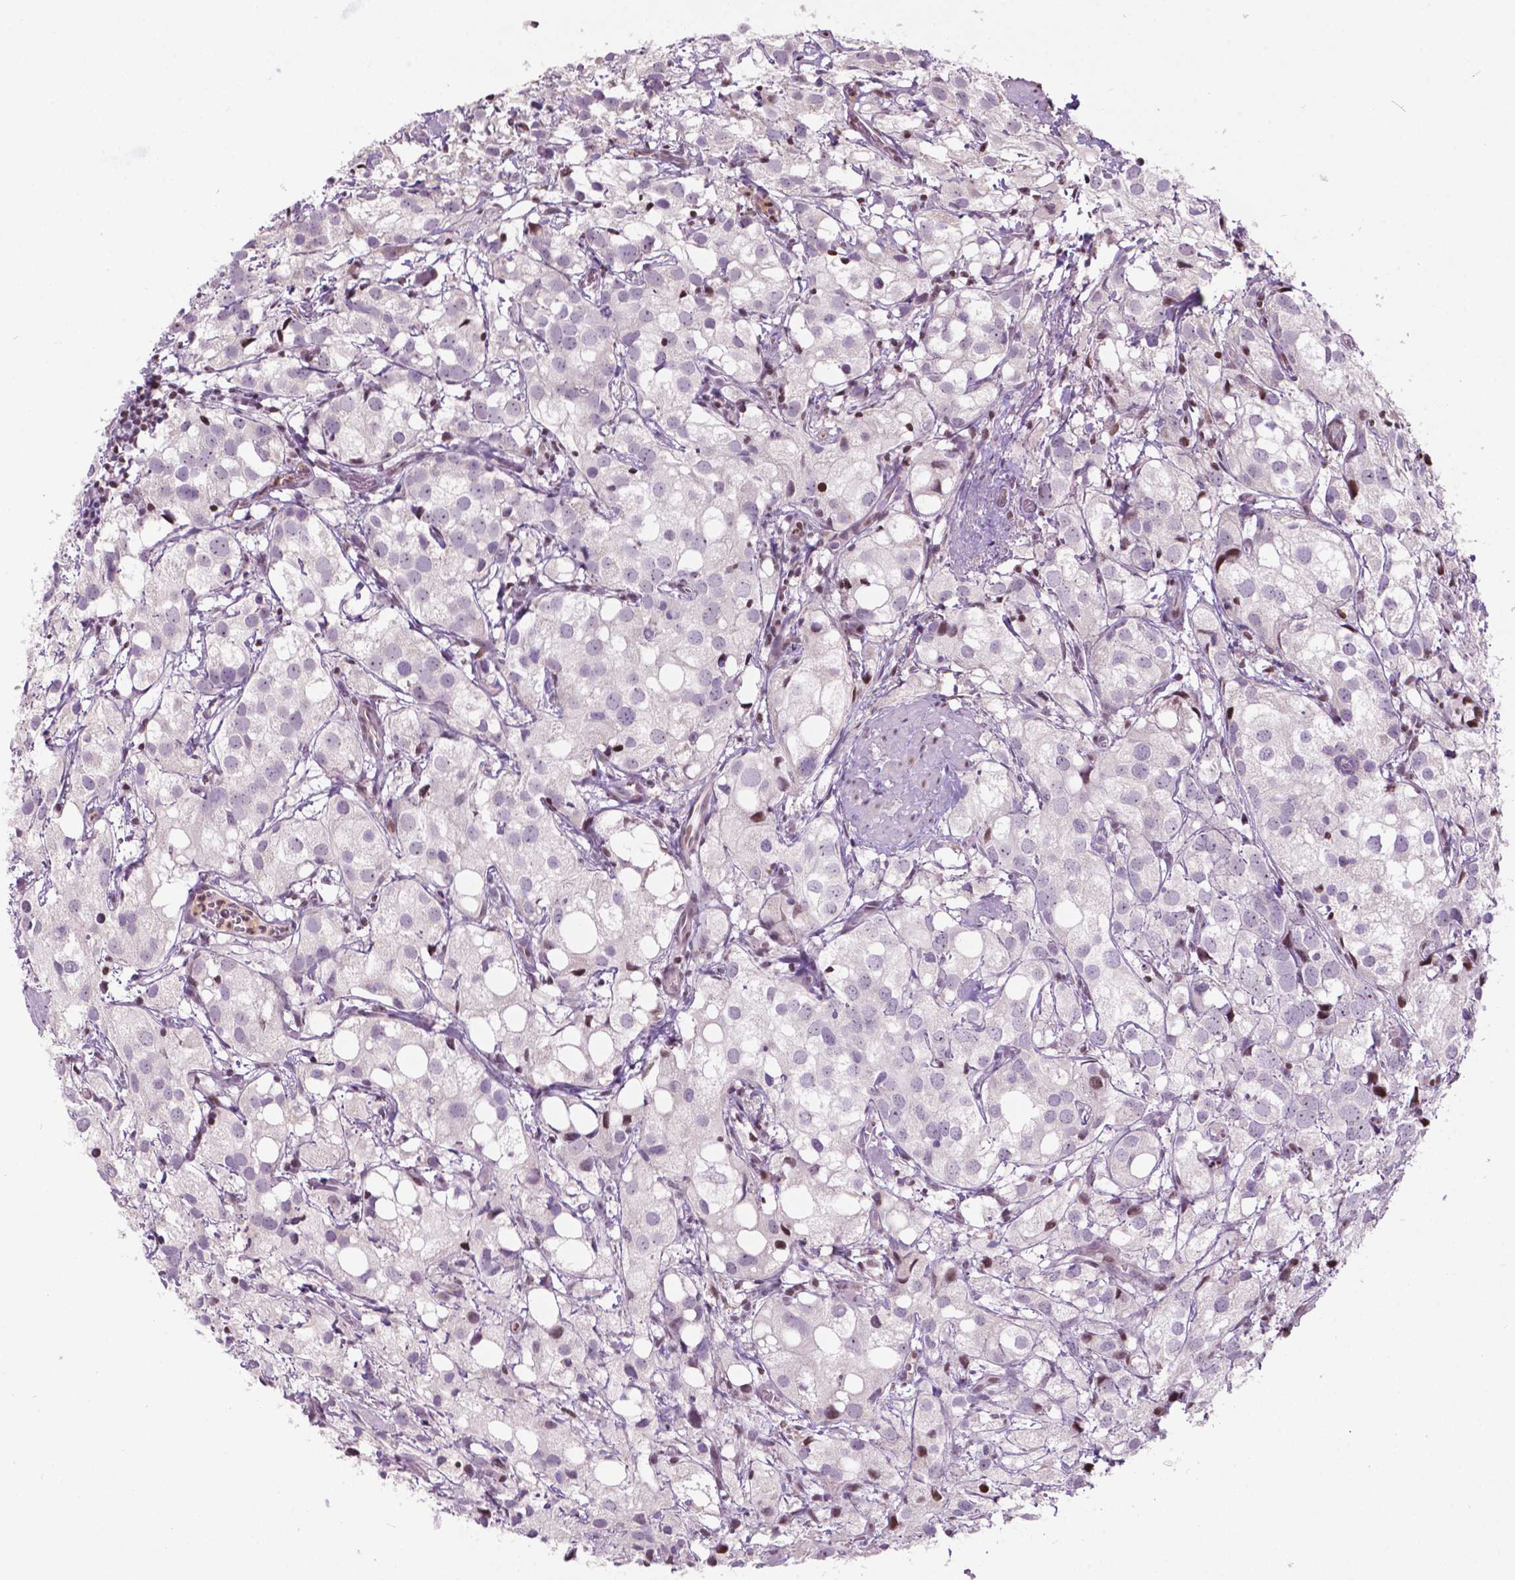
{"staining": {"intensity": "negative", "quantity": "none", "location": "none"}, "tissue": "prostate cancer", "cell_type": "Tumor cells", "image_type": "cancer", "snomed": [{"axis": "morphology", "description": "Adenocarcinoma, High grade"}, {"axis": "topography", "description": "Prostate"}], "caption": "Micrograph shows no protein positivity in tumor cells of high-grade adenocarcinoma (prostate) tissue.", "gene": "PTPN18", "patient": {"sex": "male", "age": 86}}